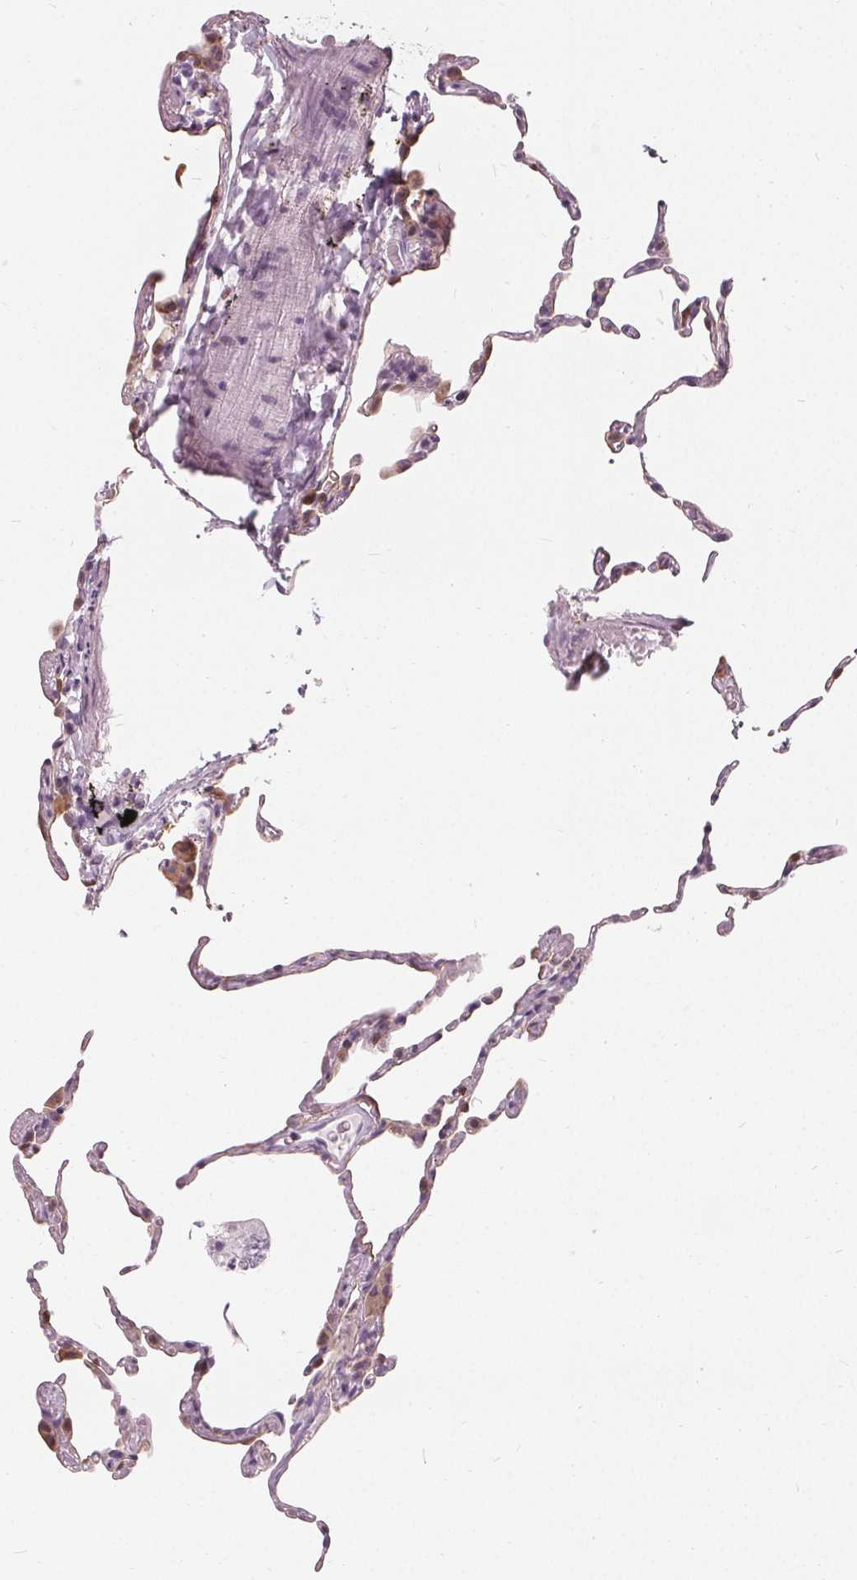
{"staining": {"intensity": "weak", "quantity": "<25%", "location": "cytoplasmic/membranous"}, "tissue": "lung", "cell_type": "Alveolar cells", "image_type": "normal", "snomed": [{"axis": "morphology", "description": "Normal tissue, NOS"}, {"axis": "topography", "description": "Lung"}], "caption": "An immunohistochemistry micrograph of normal lung is shown. There is no staining in alveolar cells of lung. (DAB immunohistochemistry (IHC) with hematoxylin counter stain).", "gene": "HOPX", "patient": {"sex": "female", "age": 57}}